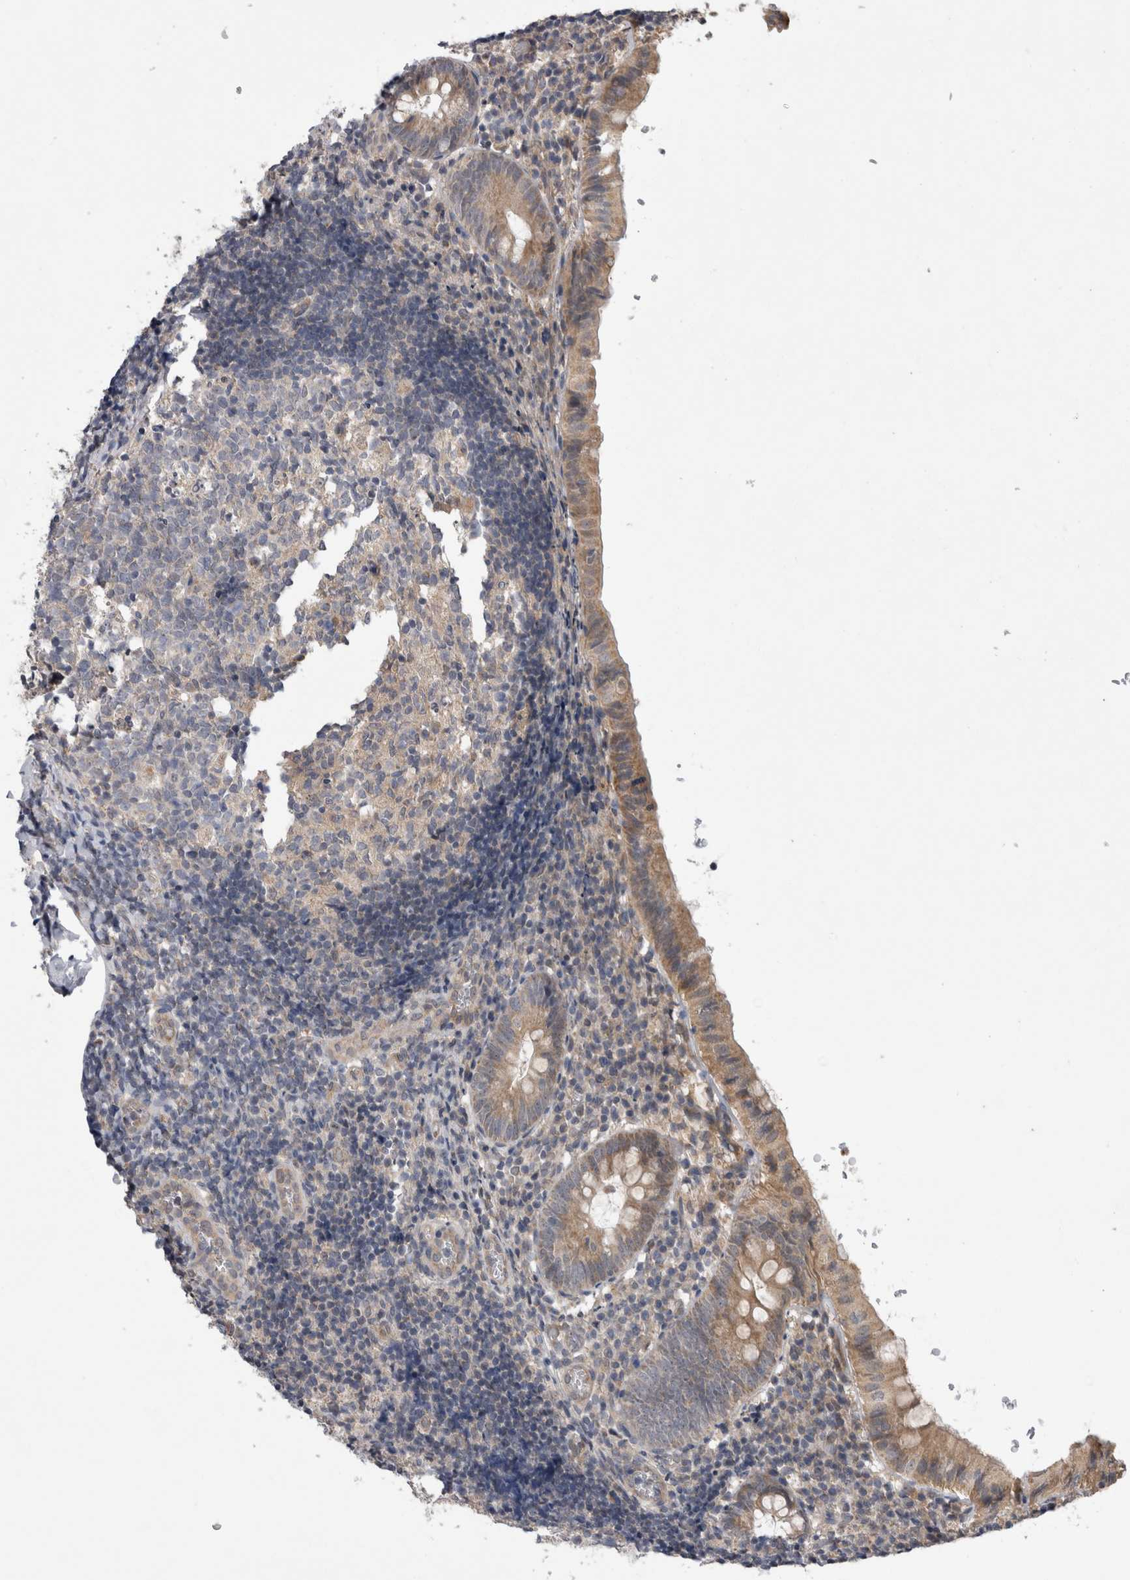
{"staining": {"intensity": "moderate", "quantity": ">75%", "location": "cytoplasmic/membranous"}, "tissue": "appendix", "cell_type": "Glandular cells", "image_type": "normal", "snomed": [{"axis": "morphology", "description": "Normal tissue, NOS"}, {"axis": "topography", "description": "Appendix"}], "caption": "Brown immunohistochemical staining in benign appendix reveals moderate cytoplasmic/membranous expression in approximately >75% of glandular cells.", "gene": "ARHGAP29", "patient": {"sex": "male", "age": 8}}